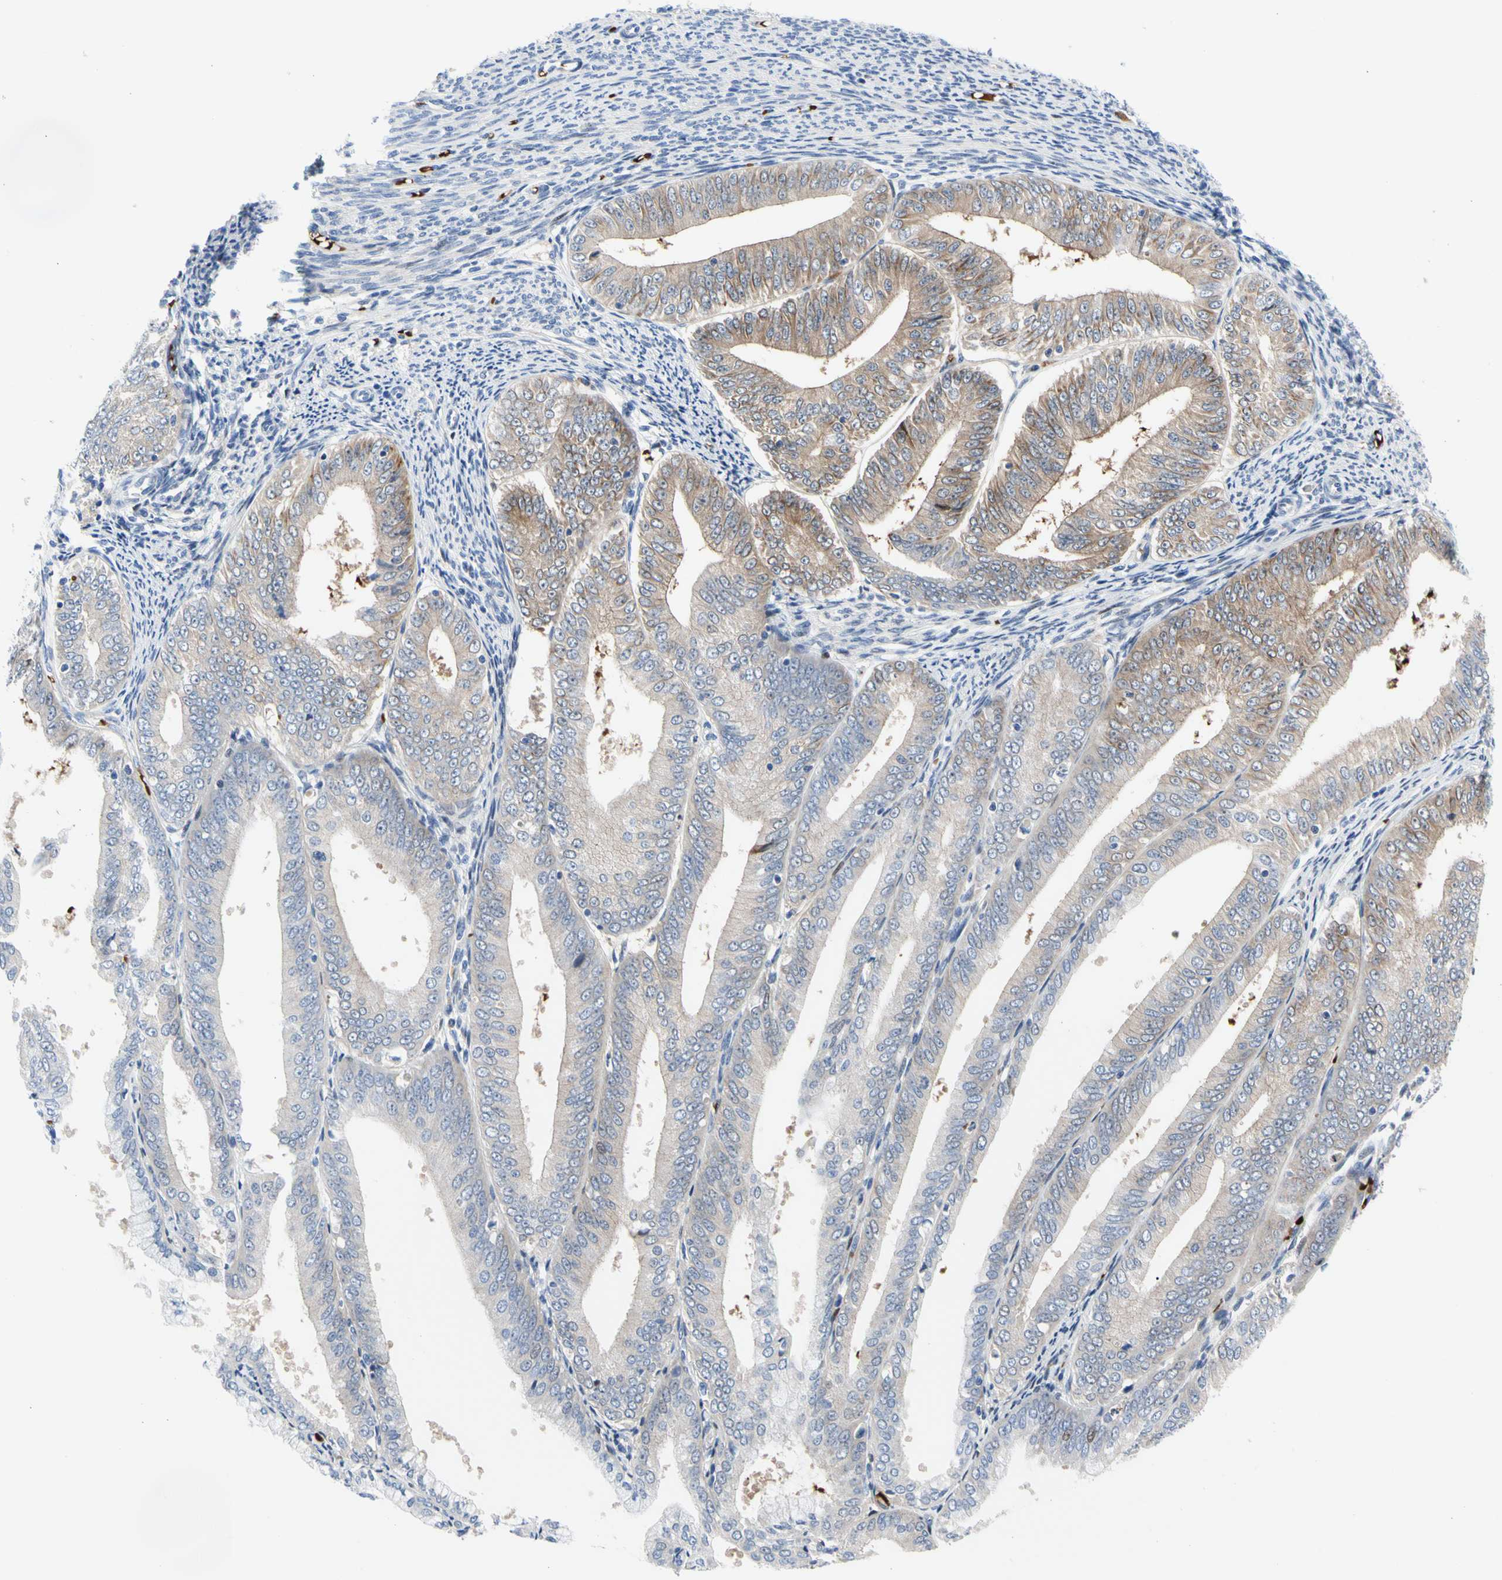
{"staining": {"intensity": "moderate", "quantity": "<25%", "location": "cytoplasmic/membranous"}, "tissue": "endometrial cancer", "cell_type": "Tumor cells", "image_type": "cancer", "snomed": [{"axis": "morphology", "description": "Adenocarcinoma, NOS"}, {"axis": "topography", "description": "Endometrium"}], "caption": "Protein staining by immunohistochemistry reveals moderate cytoplasmic/membranous staining in approximately <25% of tumor cells in endometrial adenocarcinoma. Ihc stains the protein of interest in brown and the nuclei are stained blue.", "gene": "HMGCR", "patient": {"sex": "female", "age": 63}}